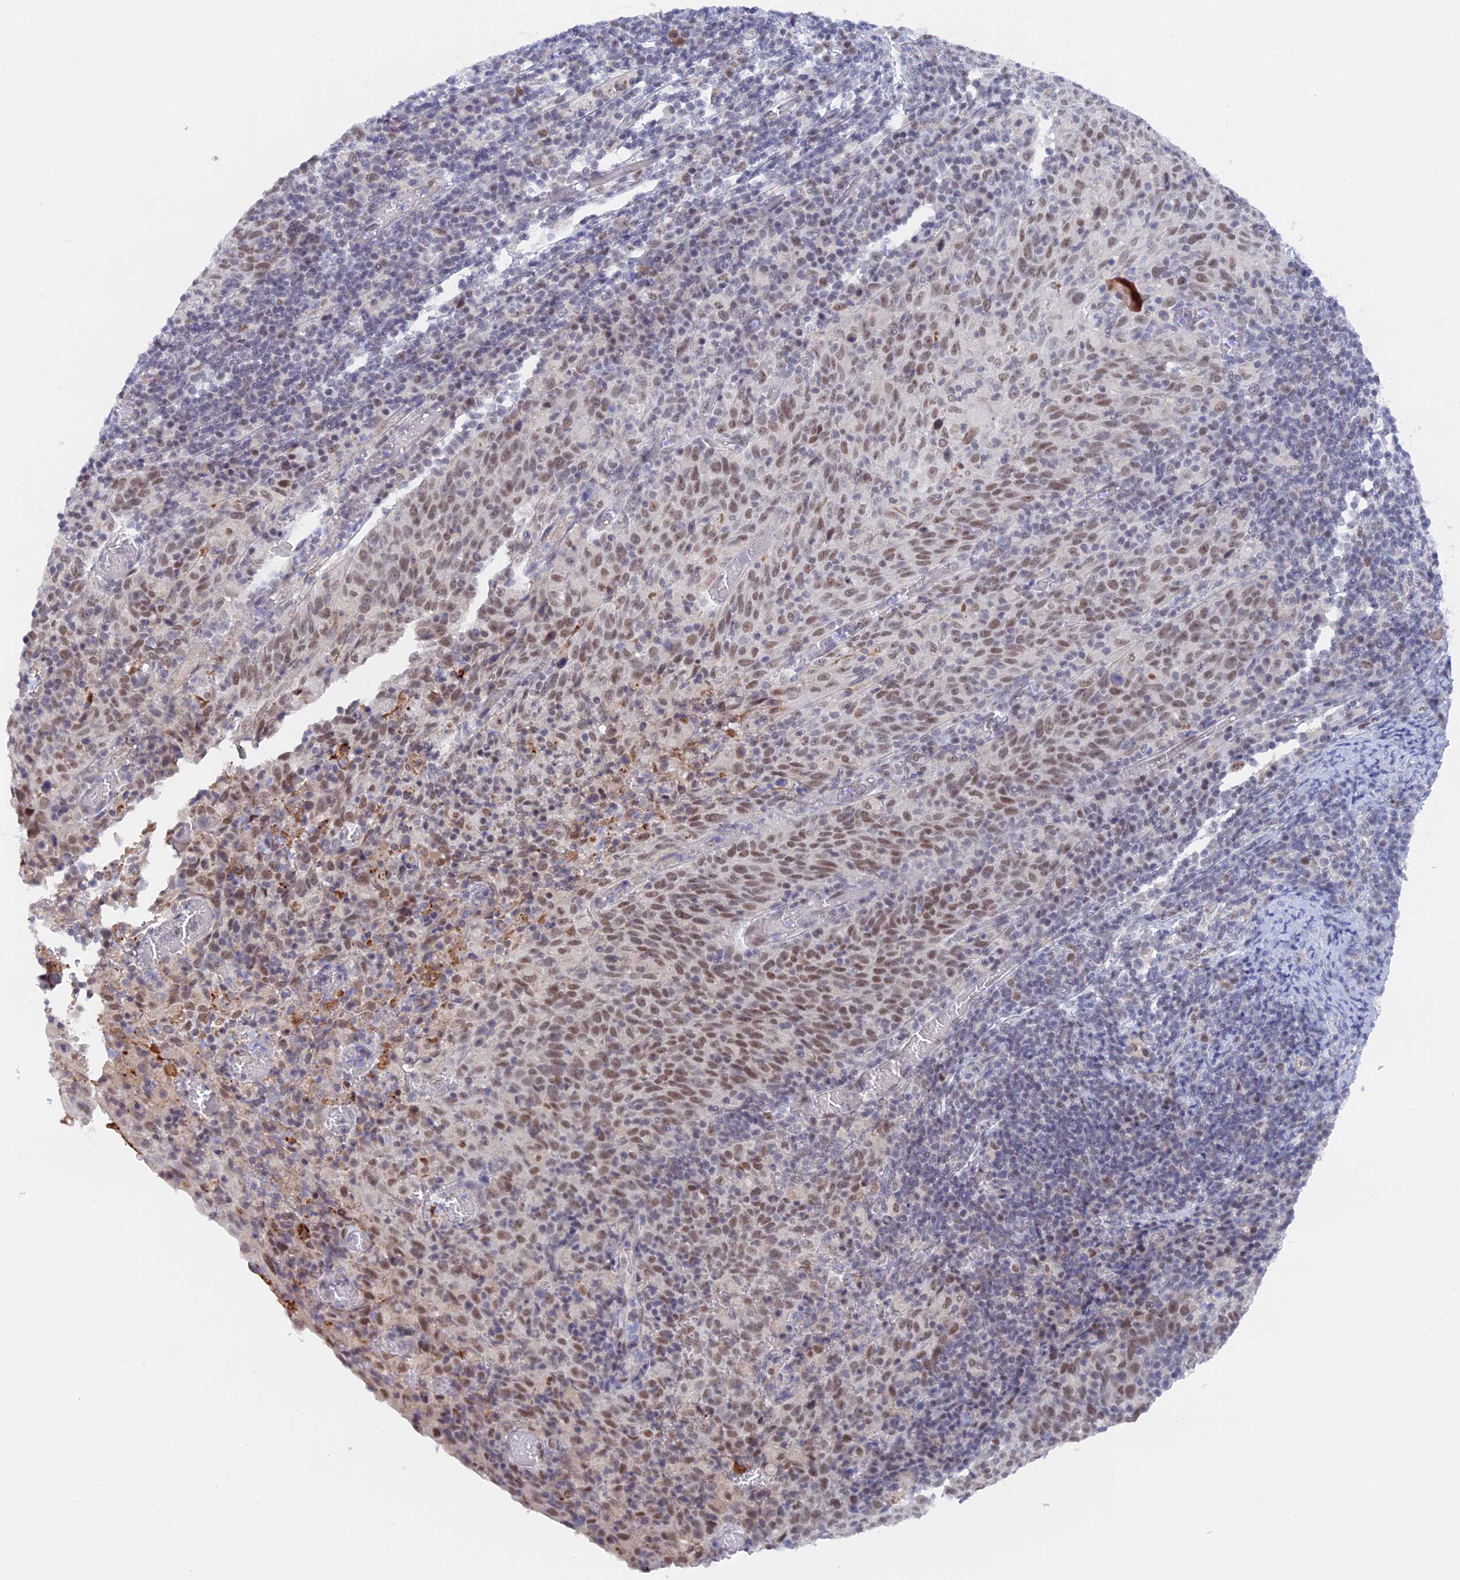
{"staining": {"intensity": "moderate", "quantity": ">75%", "location": "nuclear"}, "tissue": "cervical cancer", "cell_type": "Tumor cells", "image_type": "cancer", "snomed": [{"axis": "morphology", "description": "Squamous cell carcinoma, NOS"}, {"axis": "topography", "description": "Cervix"}], "caption": "Cervical squamous cell carcinoma stained with DAB immunohistochemistry (IHC) shows medium levels of moderate nuclear expression in about >75% of tumor cells.", "gene": "BRD2", "patient": {"sex": "female", "age": 52}}